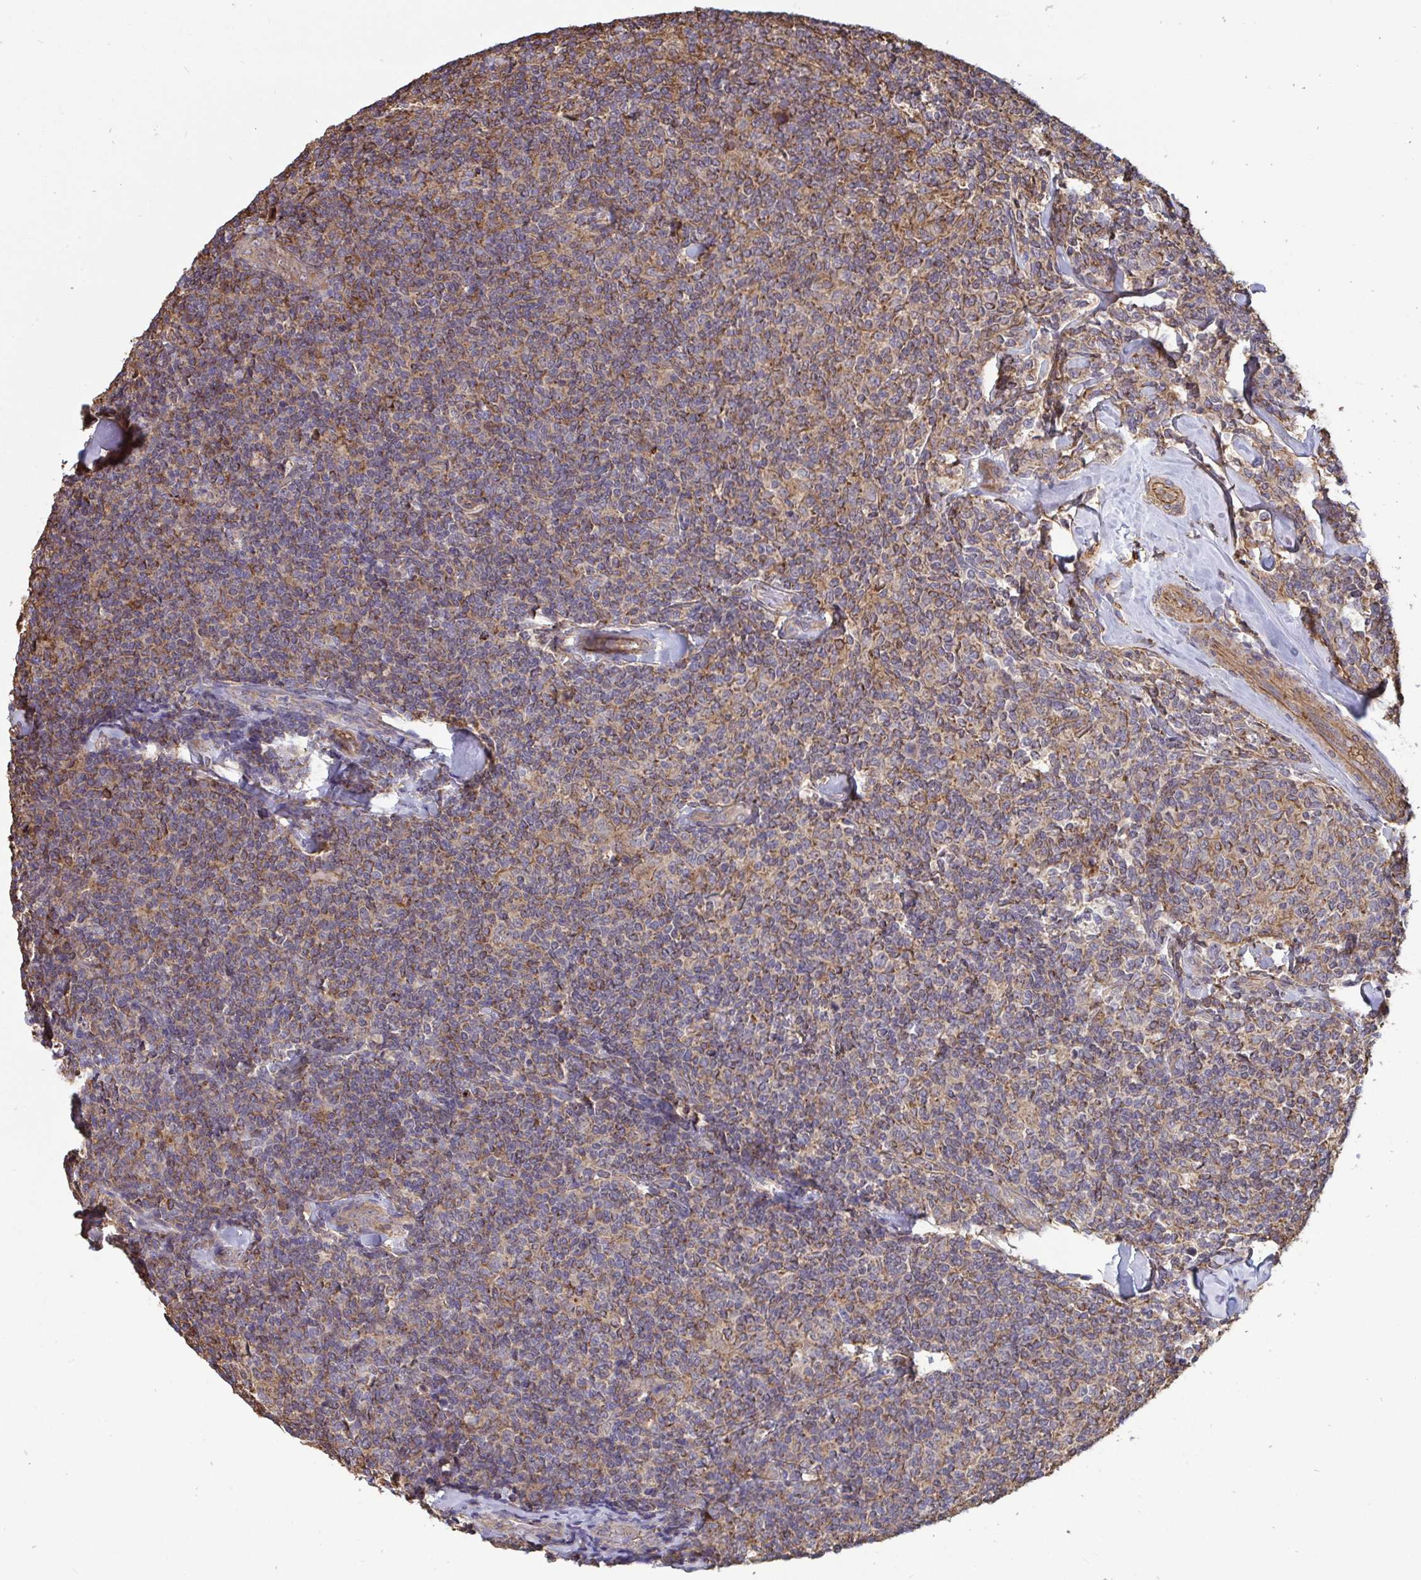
{"staining": {"intensity": "weak", "quantity": "25%-75%", "location": "cytoplasmic/membranous"}, "tissue": "lymphoma", "cell_type": "Tumor cells", "image_type": "cancer", "snomed": [{"axis": "morphology", "description": "Malignant lymphoma, non-Hodgkin's type, Low grade"}, {"axis": "topography", "description": "Lymph node"}], "caption": "Immunohistochemical staining of human low-grade malignant lymphoma, non-Hodgkin's type reveals low levels of weak cytoplasmic/membranous protein expression in about 25%-75% of tumor cells.", "gene": "ISCU", "patient": {"sex": "female", "age": 56}}